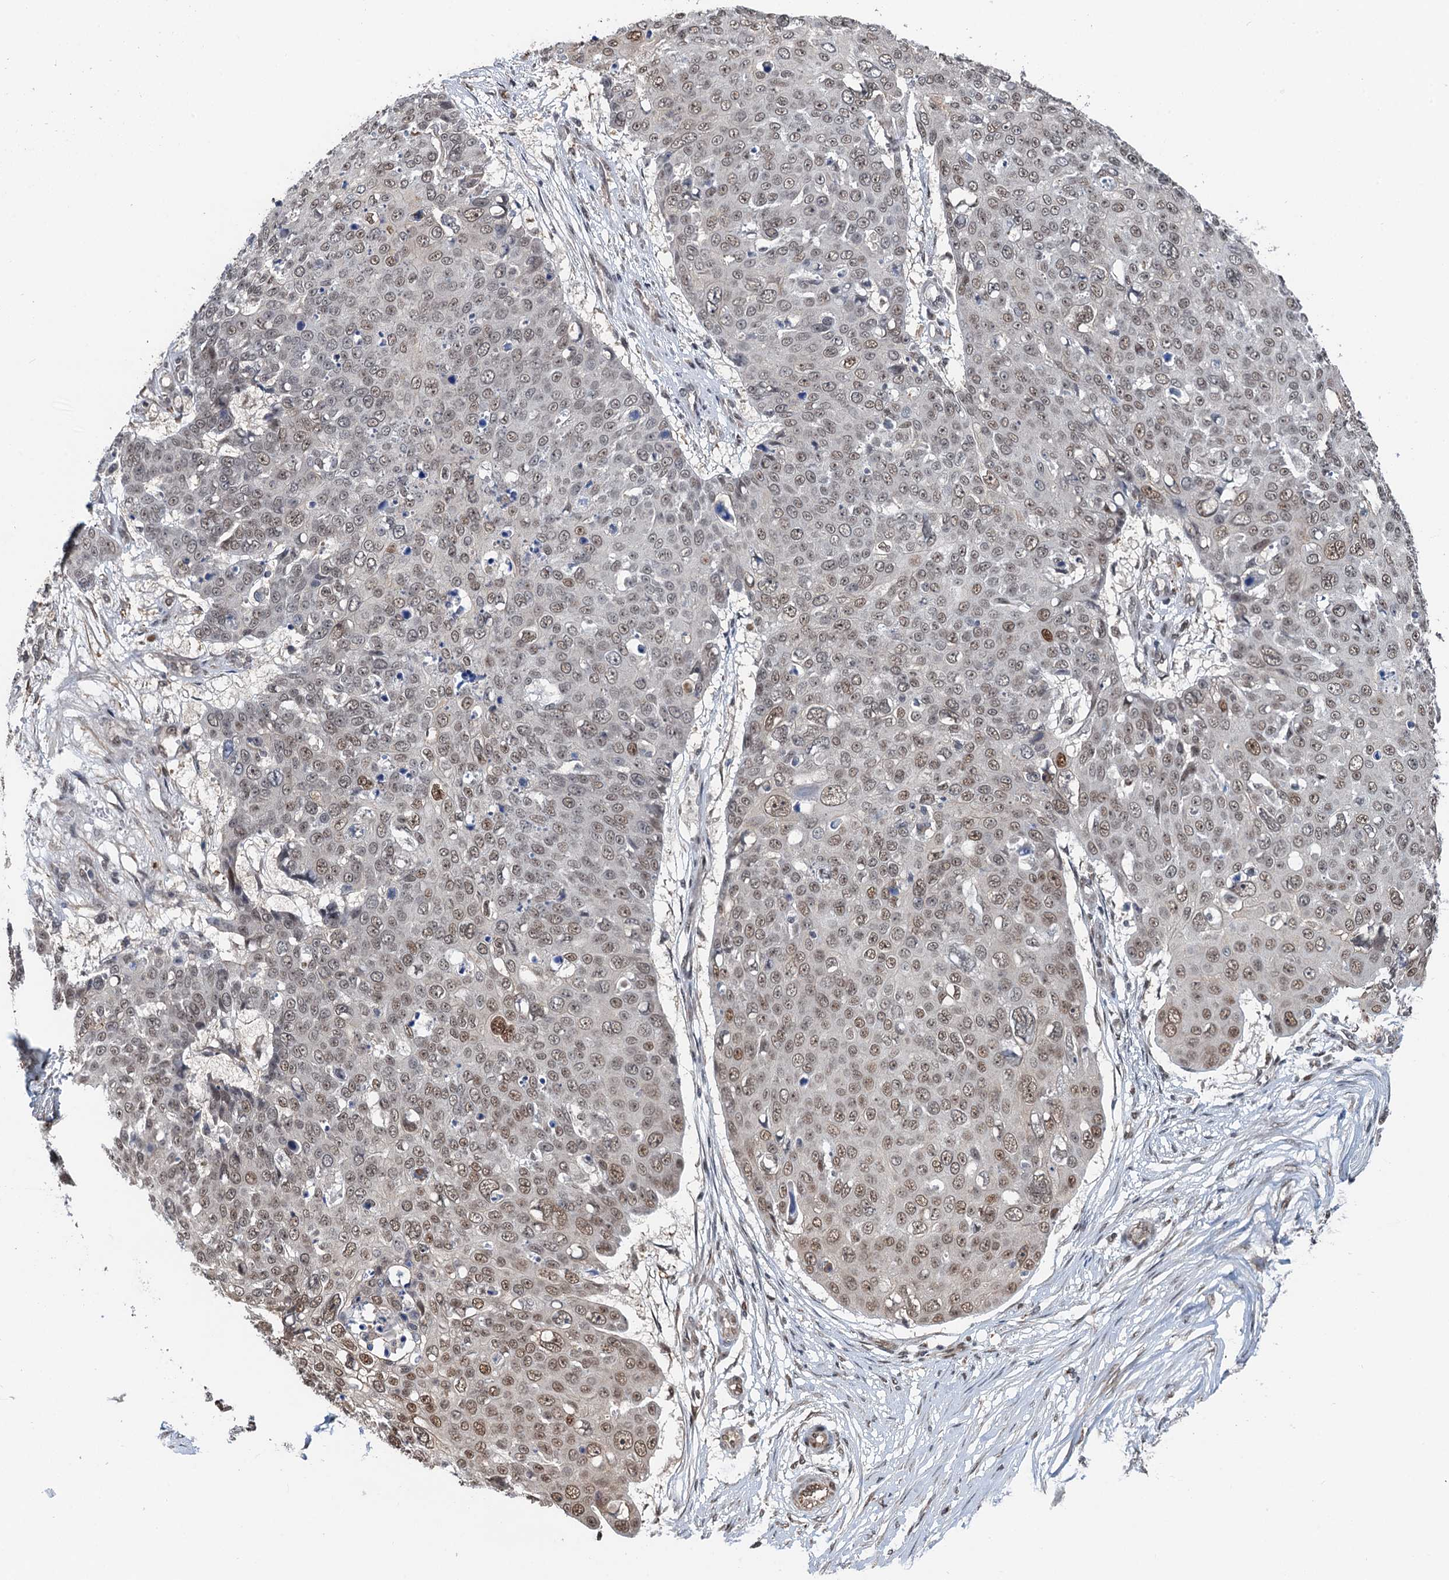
{"staining": {"intensity": "moderate", "quantity": "<25%", "location": "nuclear"}, "tissue": "skin cancer", "cell_type": "Tumor cells", "image_type": "cancer", "snomed": [{"axis": "morphology", "description": "Squamous cell carcinoma, NOS"}, {"axis": "topography", "description": "Skin"}], "caption": "Skin cancer (squamous cell carcinoma) stained with immunohistochemistry displays moderate nuclear staining in approximately <25% of tumor cells. (DAB = brown stain, brightfield microscopy at high magnification).", "gene": "CFDP1", "patient": {"sex": "male", "age": 71}}